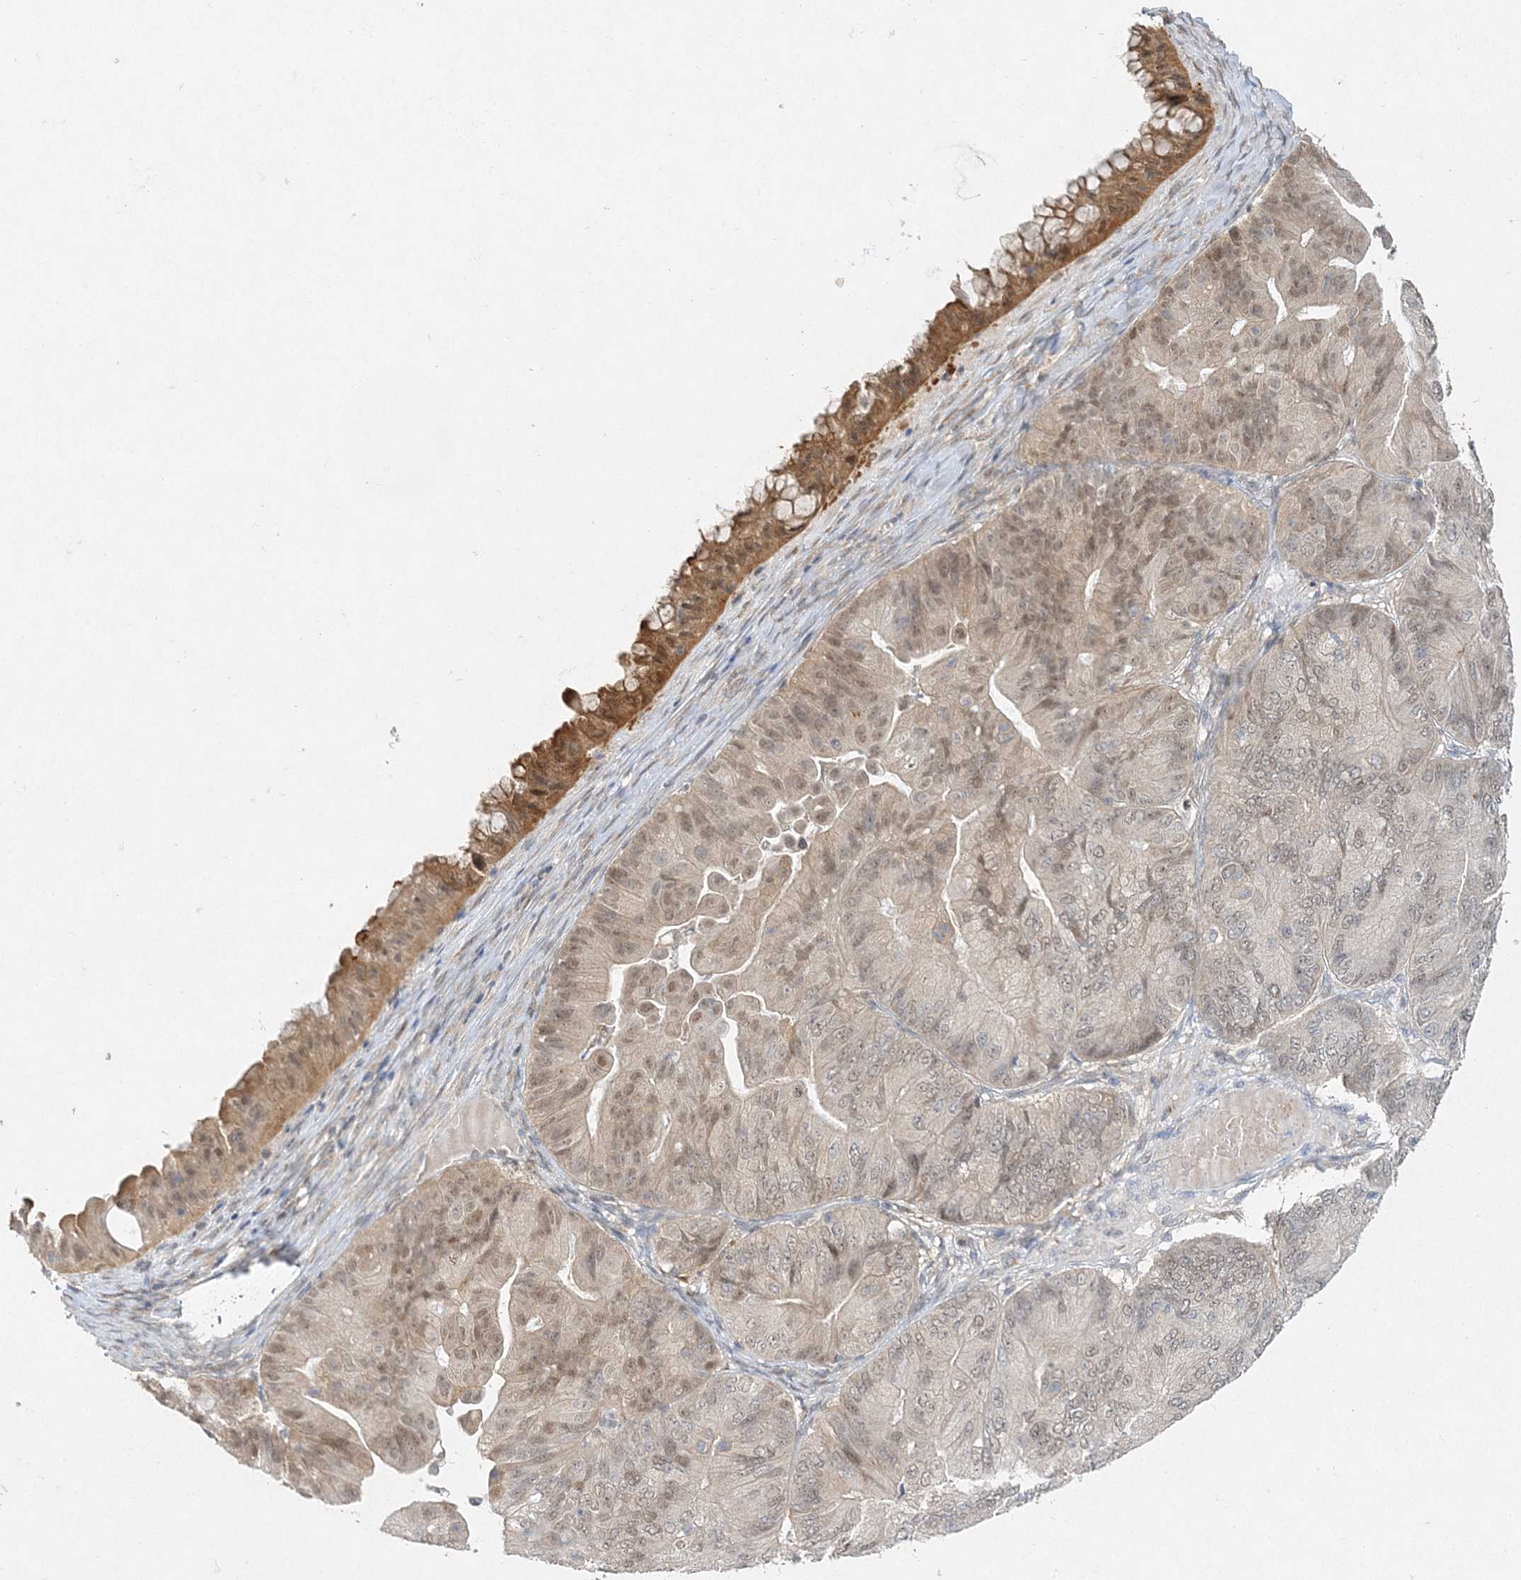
{"staining": {"intensity": "moderate", "quantity": "<25%", "location": "cytoplasmic/membranous,nuclear"}, "tissue": "ovarian cancer", "cell_type": "Tumor cells", "image_type": "cancer", "snomed": [{"axis": "morphology", "description": "Cystadenocarcinoma, mucinous, NOS"}, {"axis": "topography", "description": "Ovary"}], "caption": "The image reveals immunohistochemical staining of ovarian mucinous cystadenocarcinoma. There is moderate cytoplasmic/membranous and nuclear staining is identified in about <25% of tumor cells.", "gene": "MAT2B", "patient": {"sex": "female", "age": 61}}